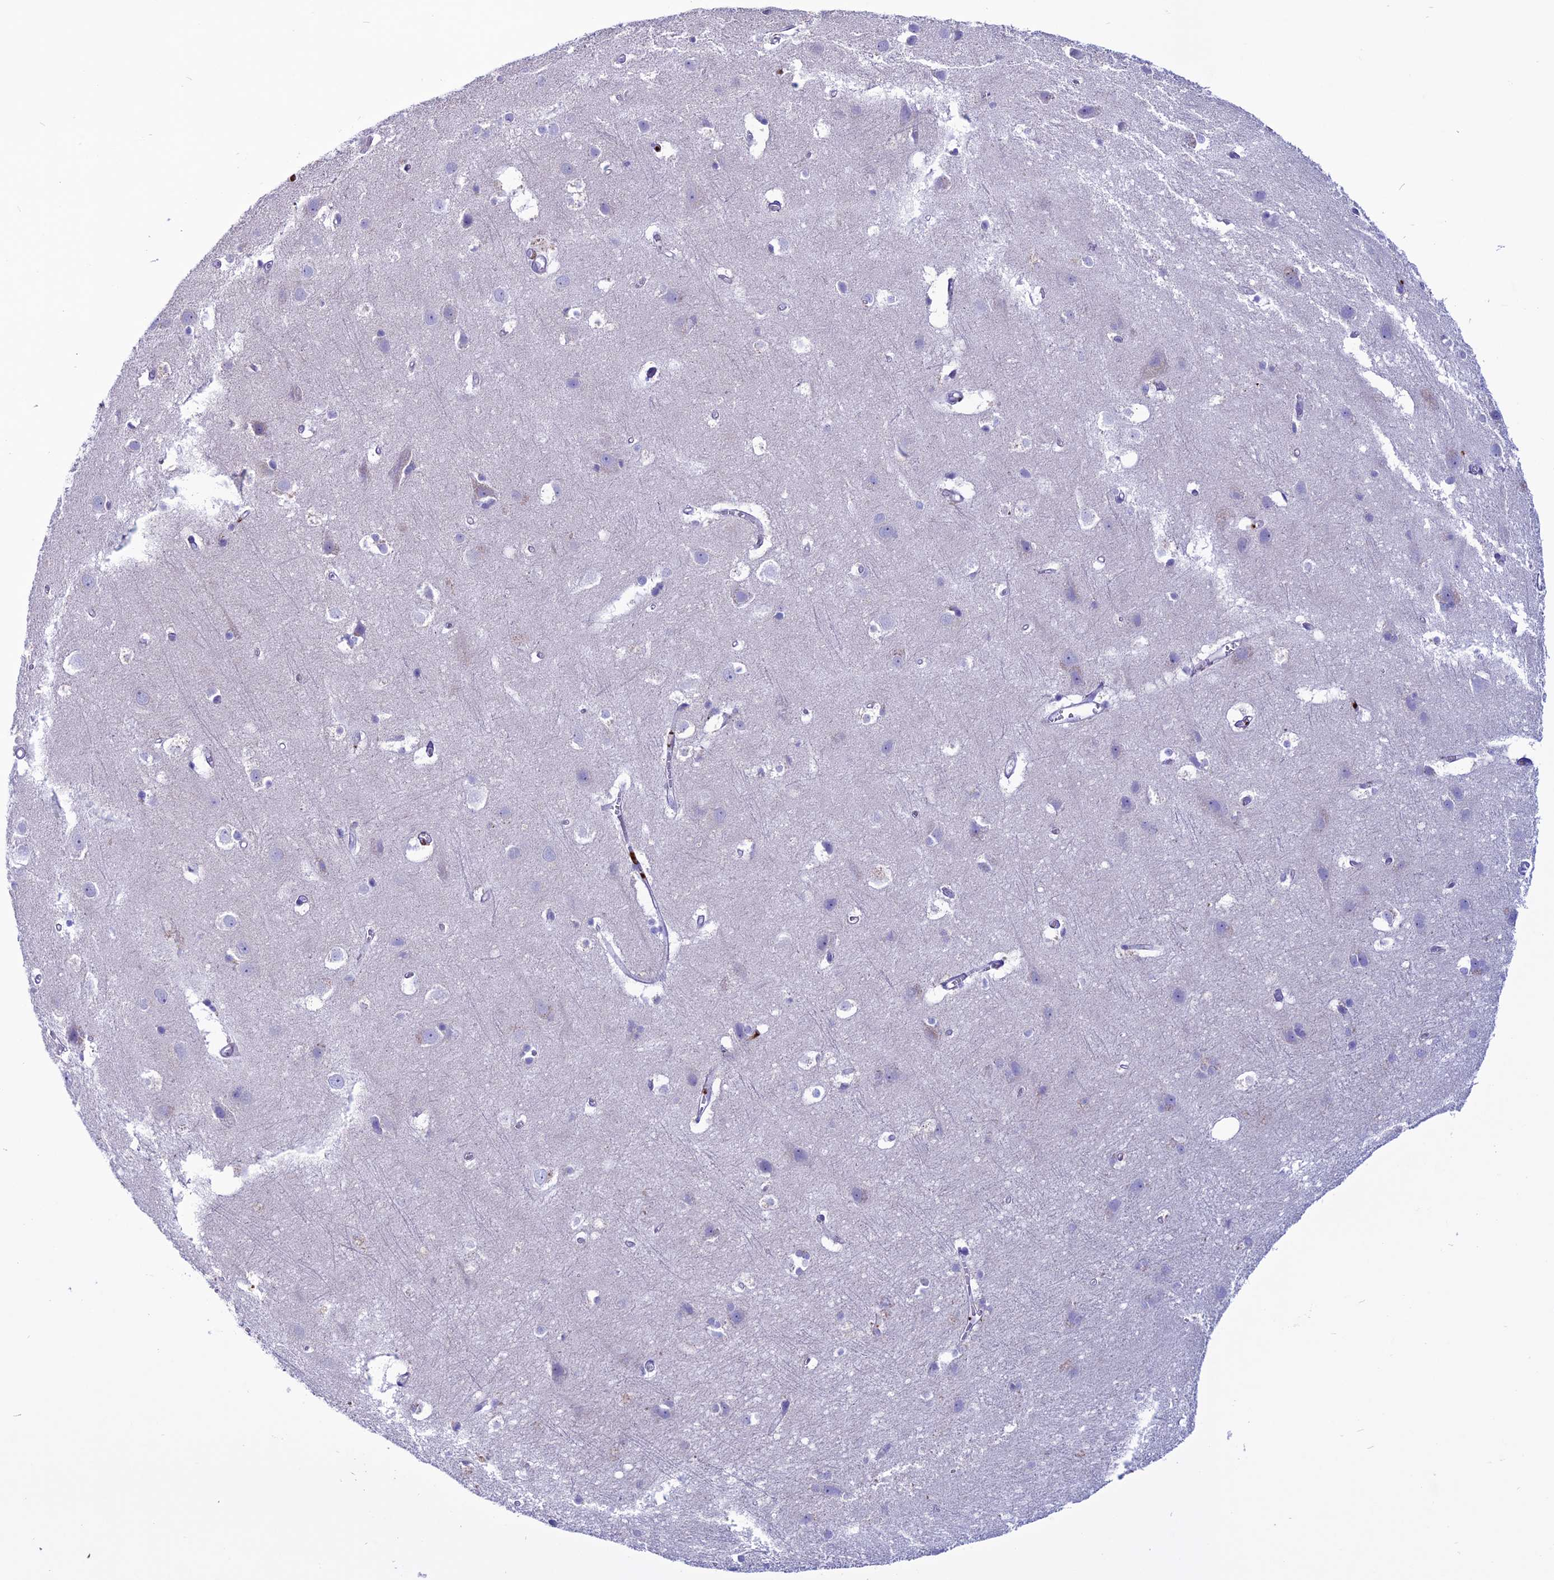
{"staining": {"intensity": "negative", "quantity": "none", "location": "none"}, "tissue": "cerebral cortex", "cell_type": "Endothelial cells", "image_type": "normal", "snomed": [{"axis": "morphology", "description": "Normal tissue, NOS"}, {"axis": "topography", "description": "Cerebral cortex"}], "caption": "The photomicrograph reveals no significant expression in endothelial cells of cerebral cortex. (DAB (3,3'-diaminobenzidine) immunohistochemistry (IHC), high magnification).", "gene": "C21orf140", "patient": {"sex": "male", "age": 54}}